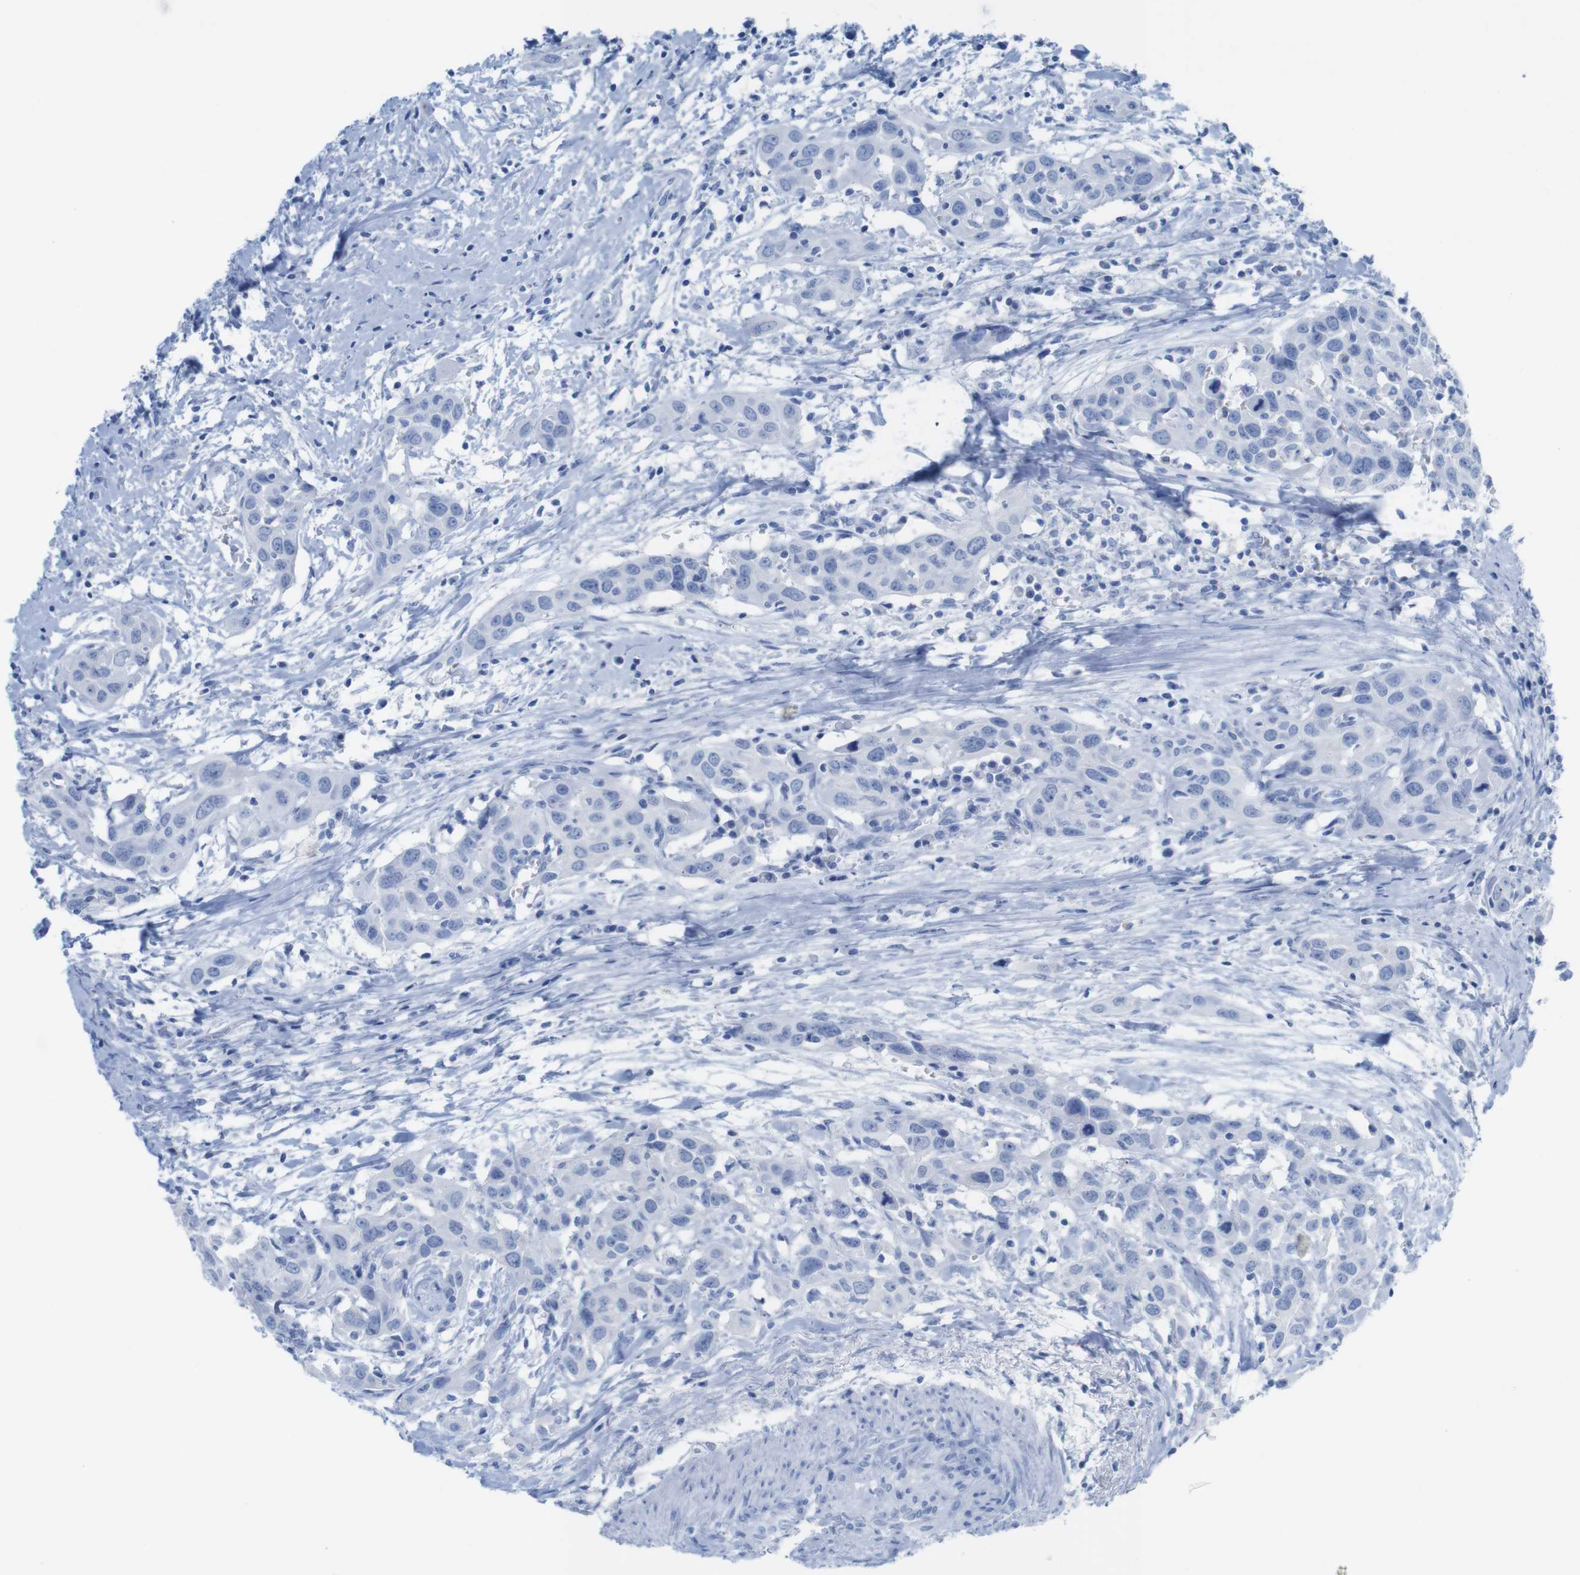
{"staining": {"intensity": "negative", "quantity": "none", "location": "none"}, "tissue": "head and neck cancer", "cell_type": "Tumor cells", "image_type": "cancer", "snomed": [{"axis": "morphology", "description": "Squamous cell carcinoma, NOS"}, {"axis": "topography", "description": "Oral tissue"}, {"axis": "topography", "description": "Head-Neck"}], "caption": "Image shows no protein staining in tumor cells of head and neck cancer (squamous cell carcinoma) tissue.", "gene": "MYH7", "patient": {"sex": "female", "age": 50}}